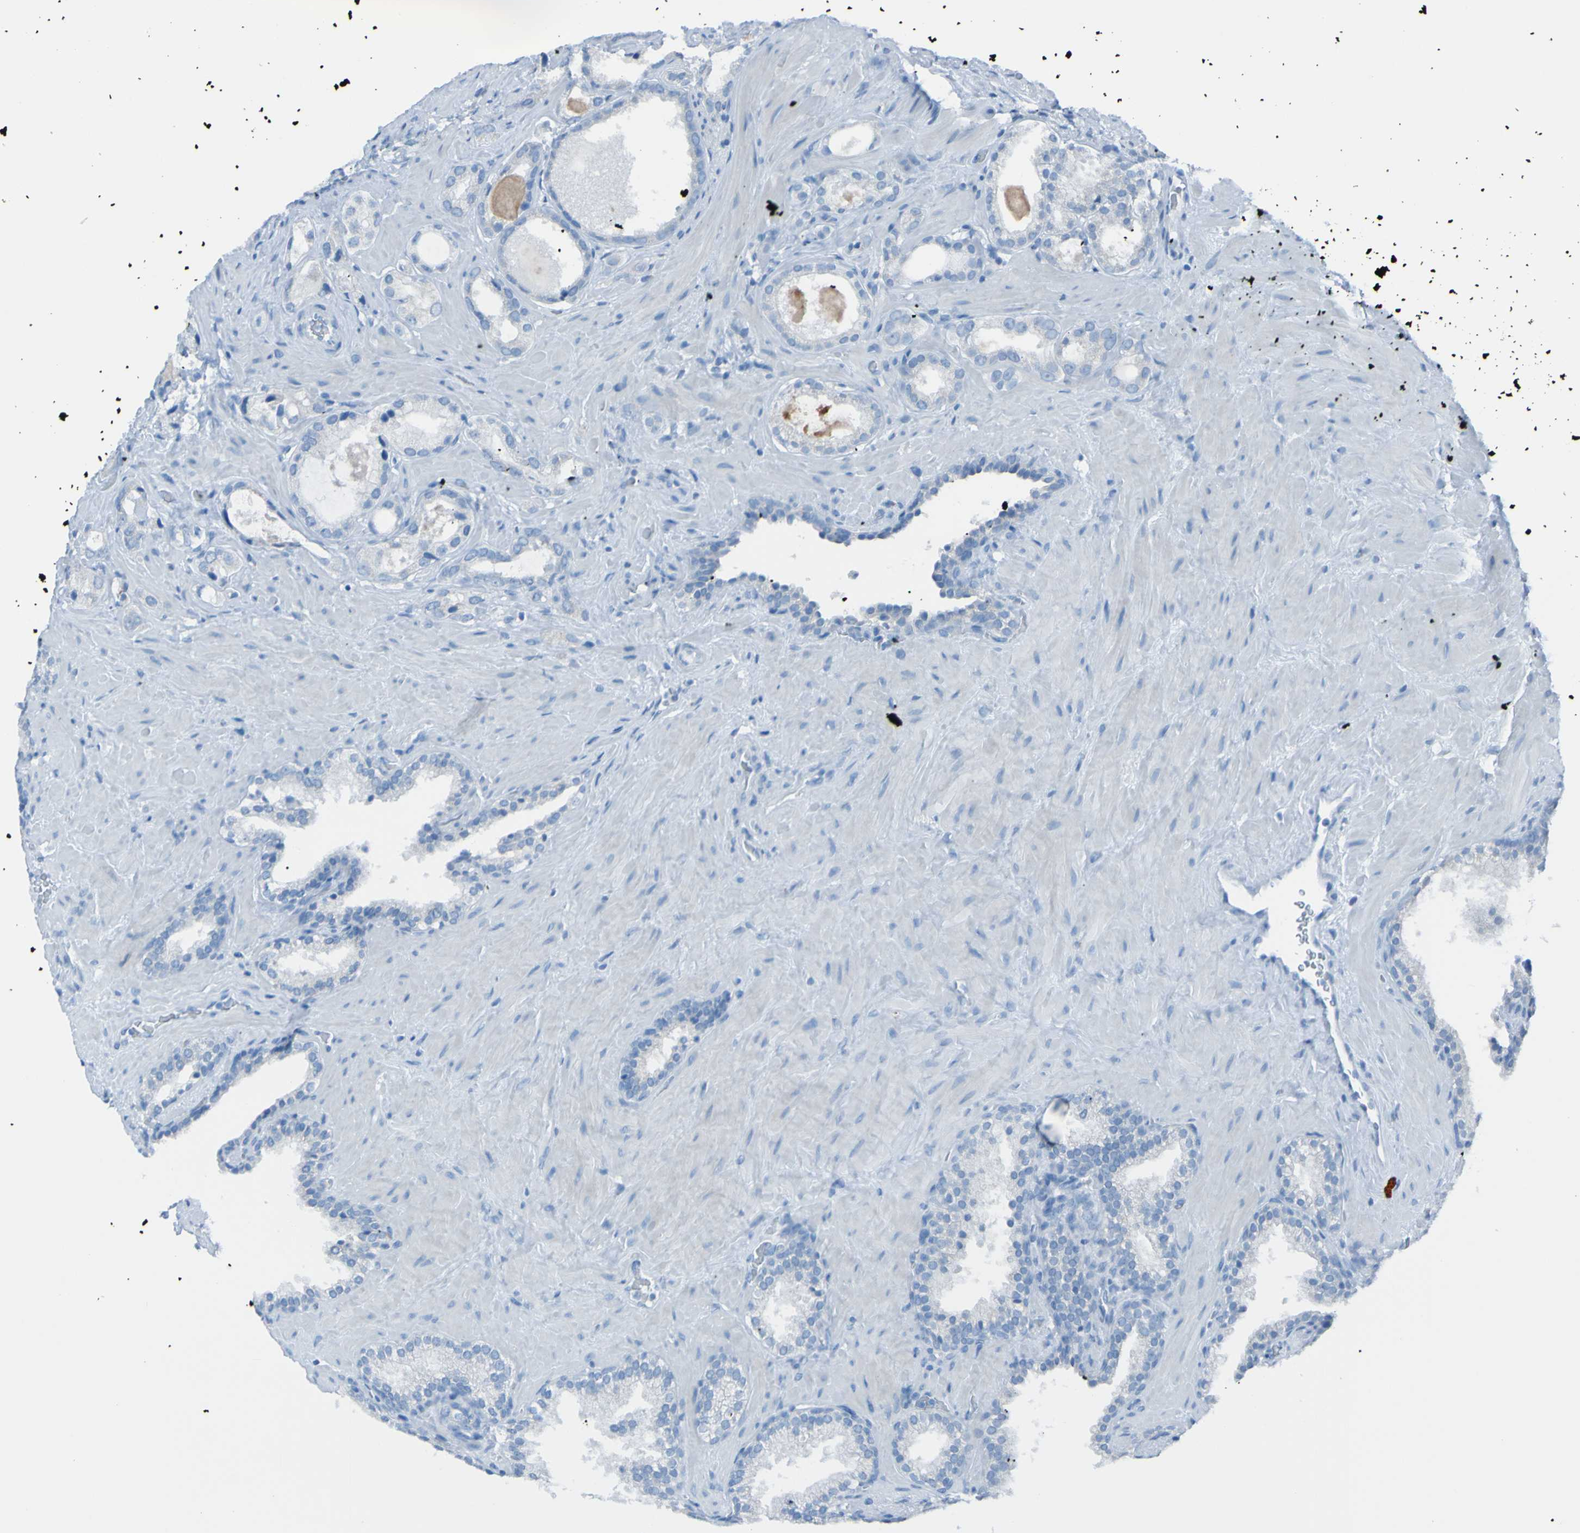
{"staining": {"intensity": "negative", "quantity": "none", "location": "none"}, "tissue": "prostate cancer", "cell_type": "Tumor cells", "image_type": "cancer", "snomed": [{"axis": "morphology", "description": "Adenocarcinoma, High grade"}, {"axis": "topography", "description": "Prostate"}], "caption": "DAB (3,3'-diaminobenzidine) immunohistochemical staining of human prostate cancer (adenocarcinoma (high-grade)) reveals no significant expression in tumor cells. Brightfield microscopy of immunohistochemistry (IHC) stained with DAB (3,3'-diaminobenzidine) (brown) and hematoxylin (blue), captured at high magnification.", "gene": "ACMSD", "patient": {"sex": "male", "age": 64}}